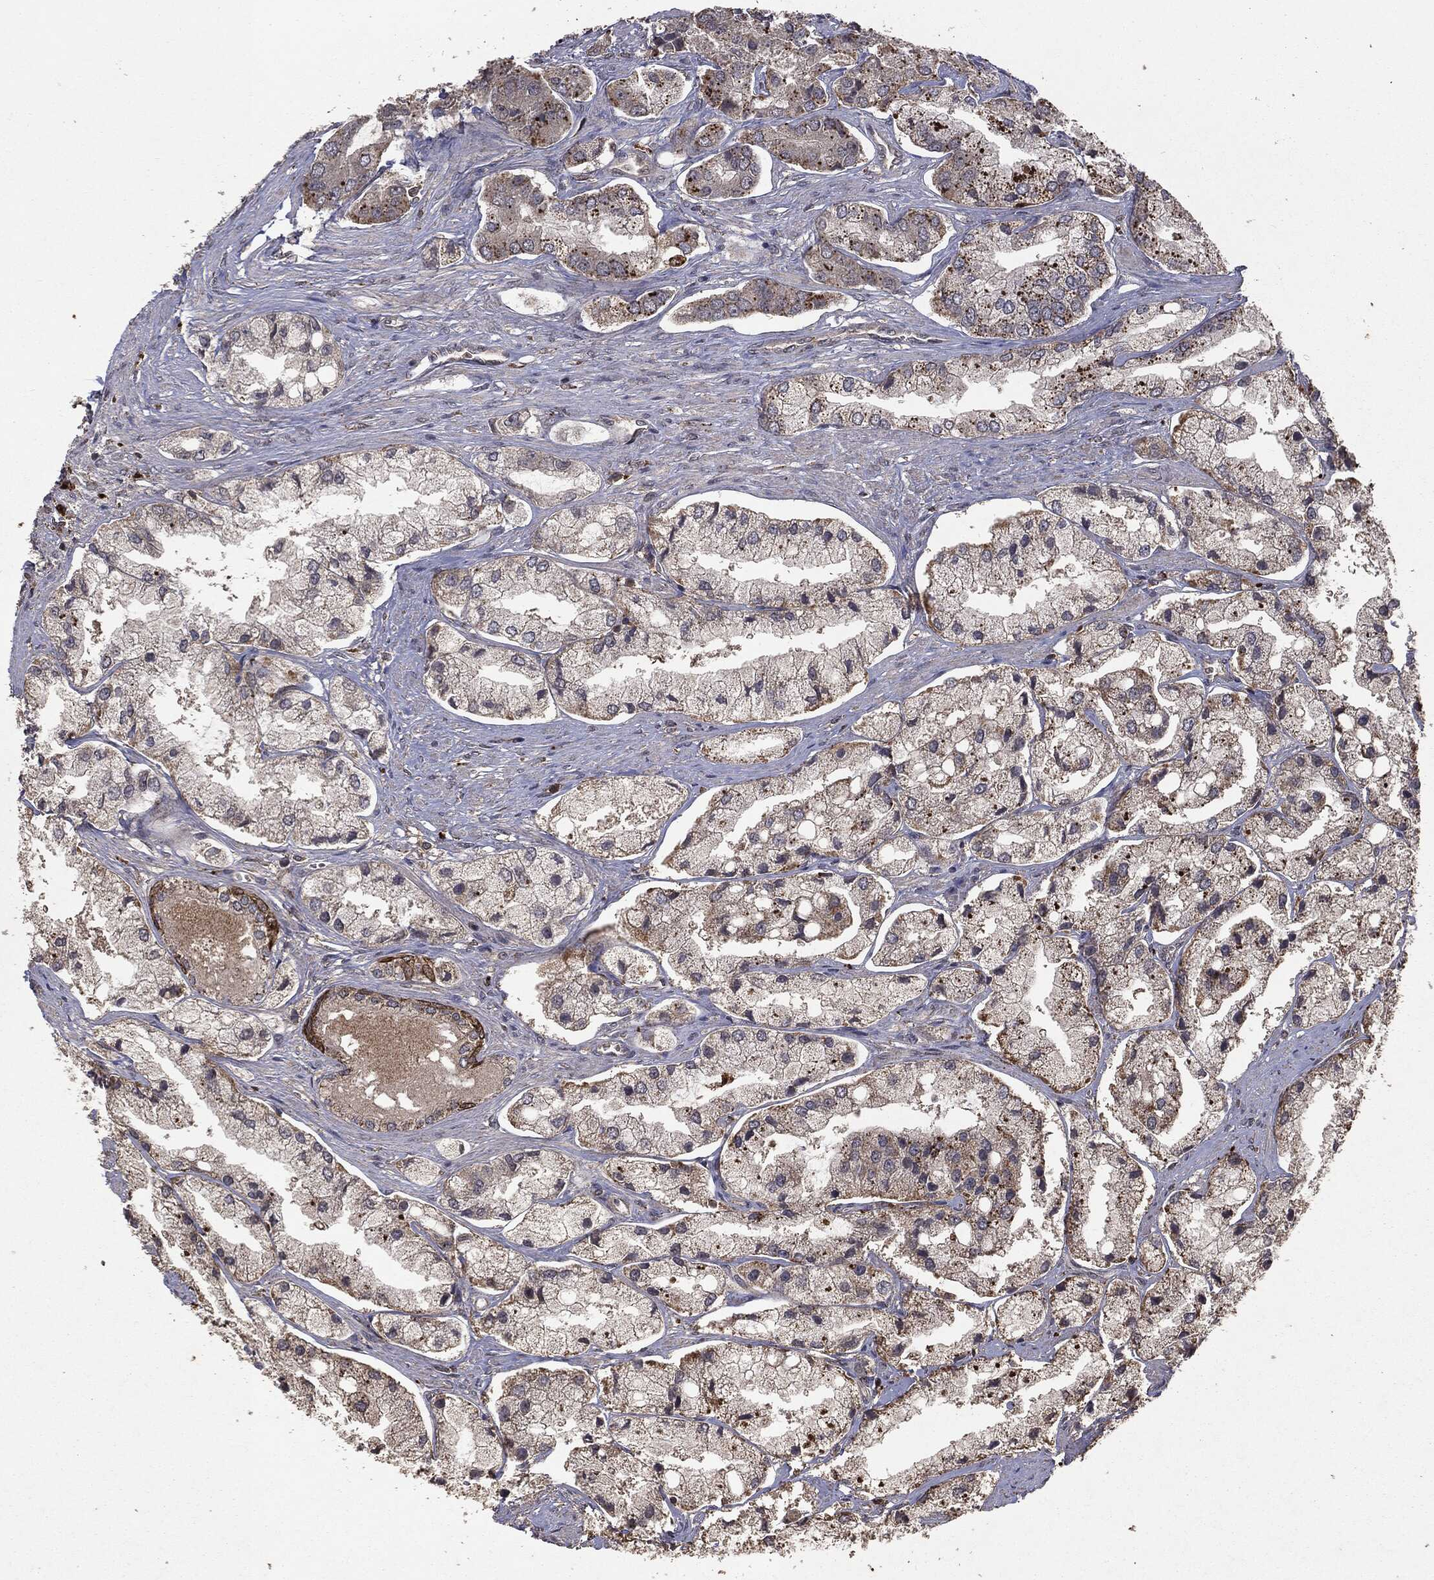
{"staining": {"intensity": "weak", "quantity": "<25%", "location": "cytoplasmic/membranous"}, "tissue": "prostate cancer", "cell_type": "Tumor cells", "image_type": "cancer", "snomed": [{"axis": "morphology", "description": "Adenocarcinoma, Low grade"}, {"axis": "topography", "description": "Prostate"}], "caption": "Immunohistochemical staining of prostate cancer (adenocarcinoma (low-grade)) shows no significant staining in tumor cells.", "gene": "MTOR", "patient": {"sex": "male", "age": 69}}